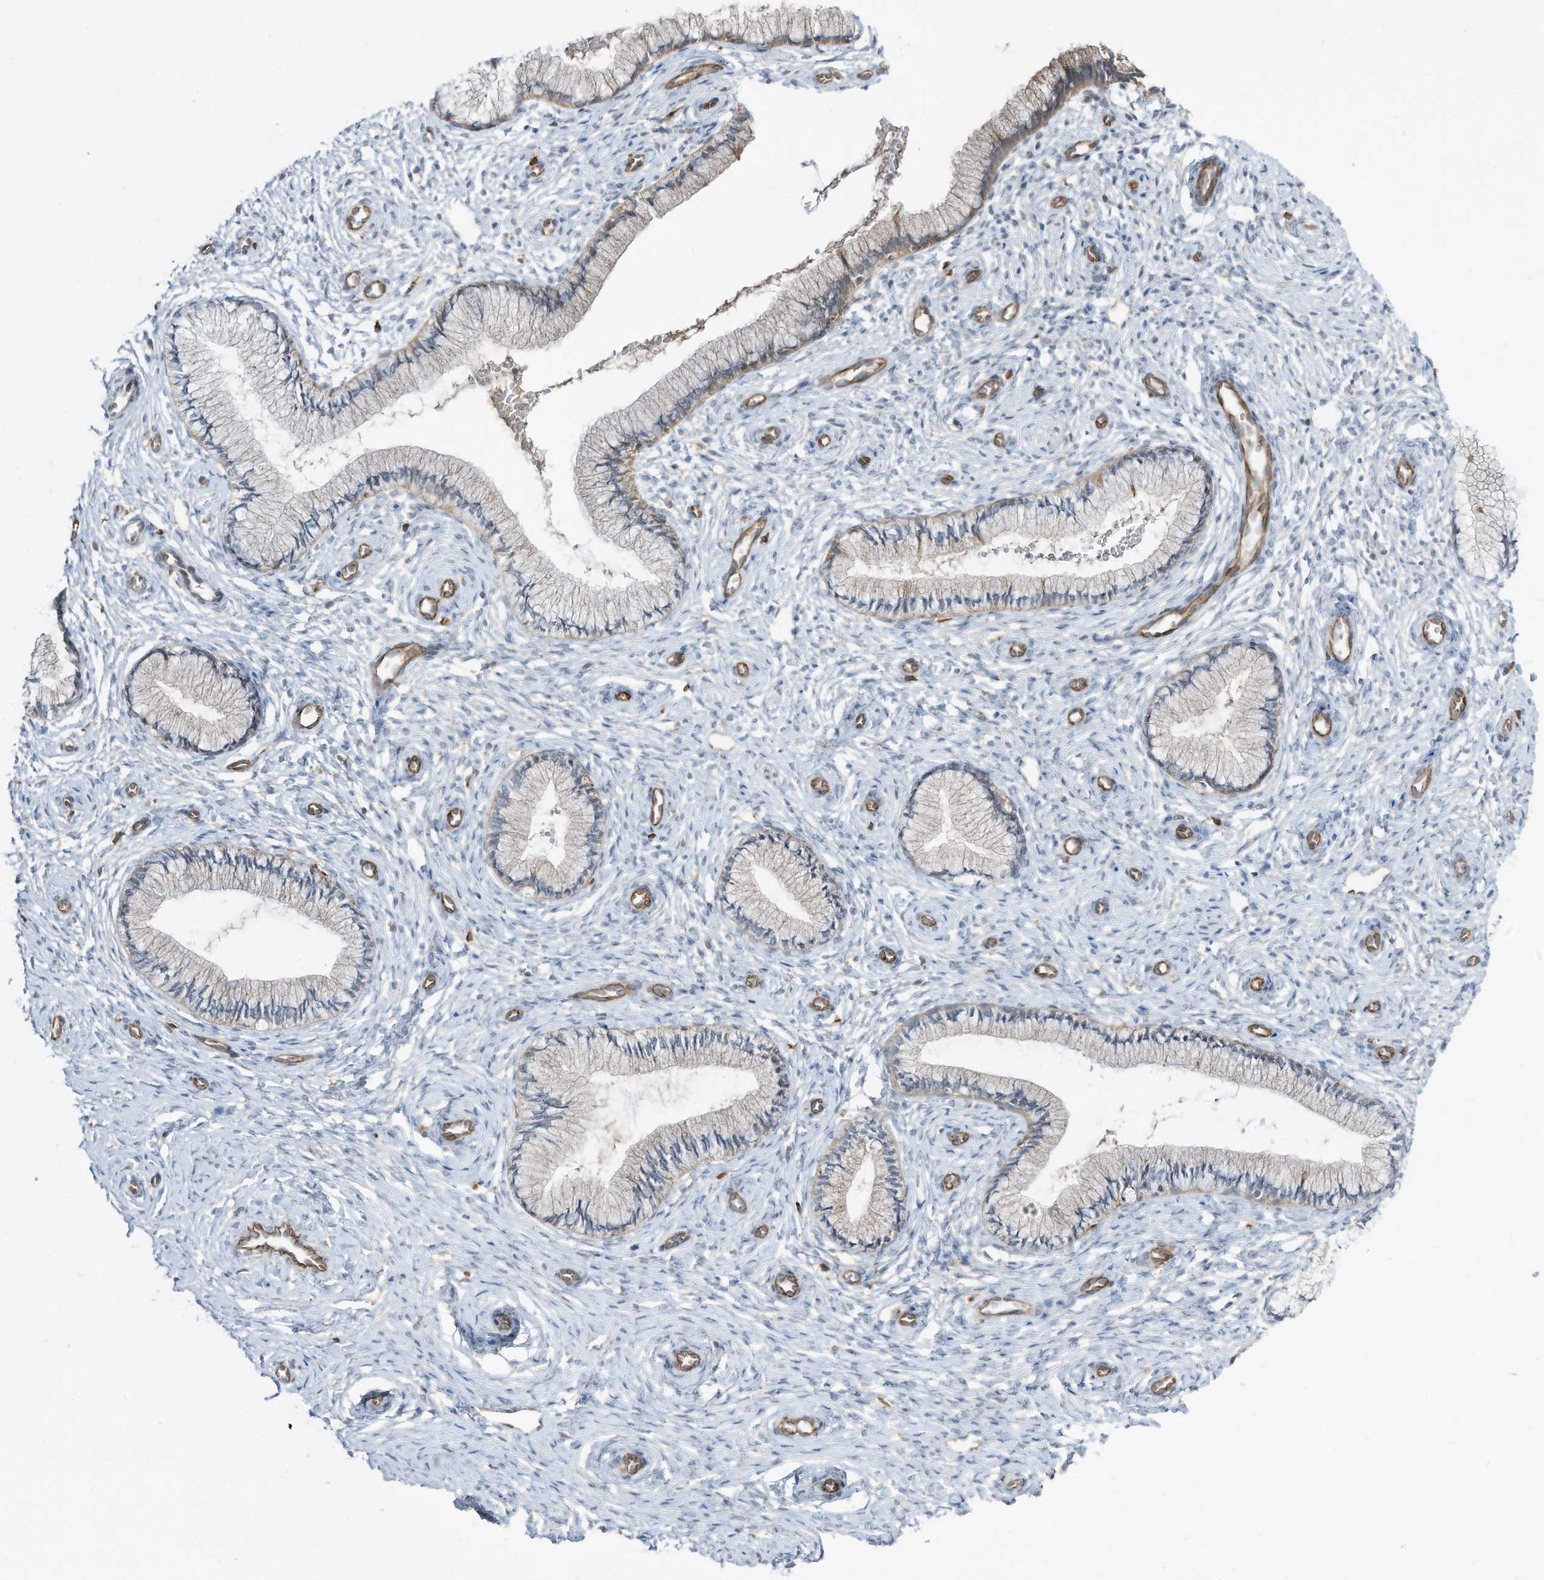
{"staining": {"intensity": "negative", "quantity": "none", "location": "none"}, "tissue": "cervix", "cell_type": "Glandular cells", "image_type": "normal", "snomed": [{"axis": "morphology", "description": "Normal tissue, NOS"}, {"axis": "topography", "description": "Cervix"}], "caption": "A histopathology image of cervix stained for a protein reveals no brown staining in glandular cells. (DAB (3,3'-diaminobenzidine) immunohistochemistry, high magnification).", "gene": "DZIP3", "patient": {"sex": "female", "age": 27}}